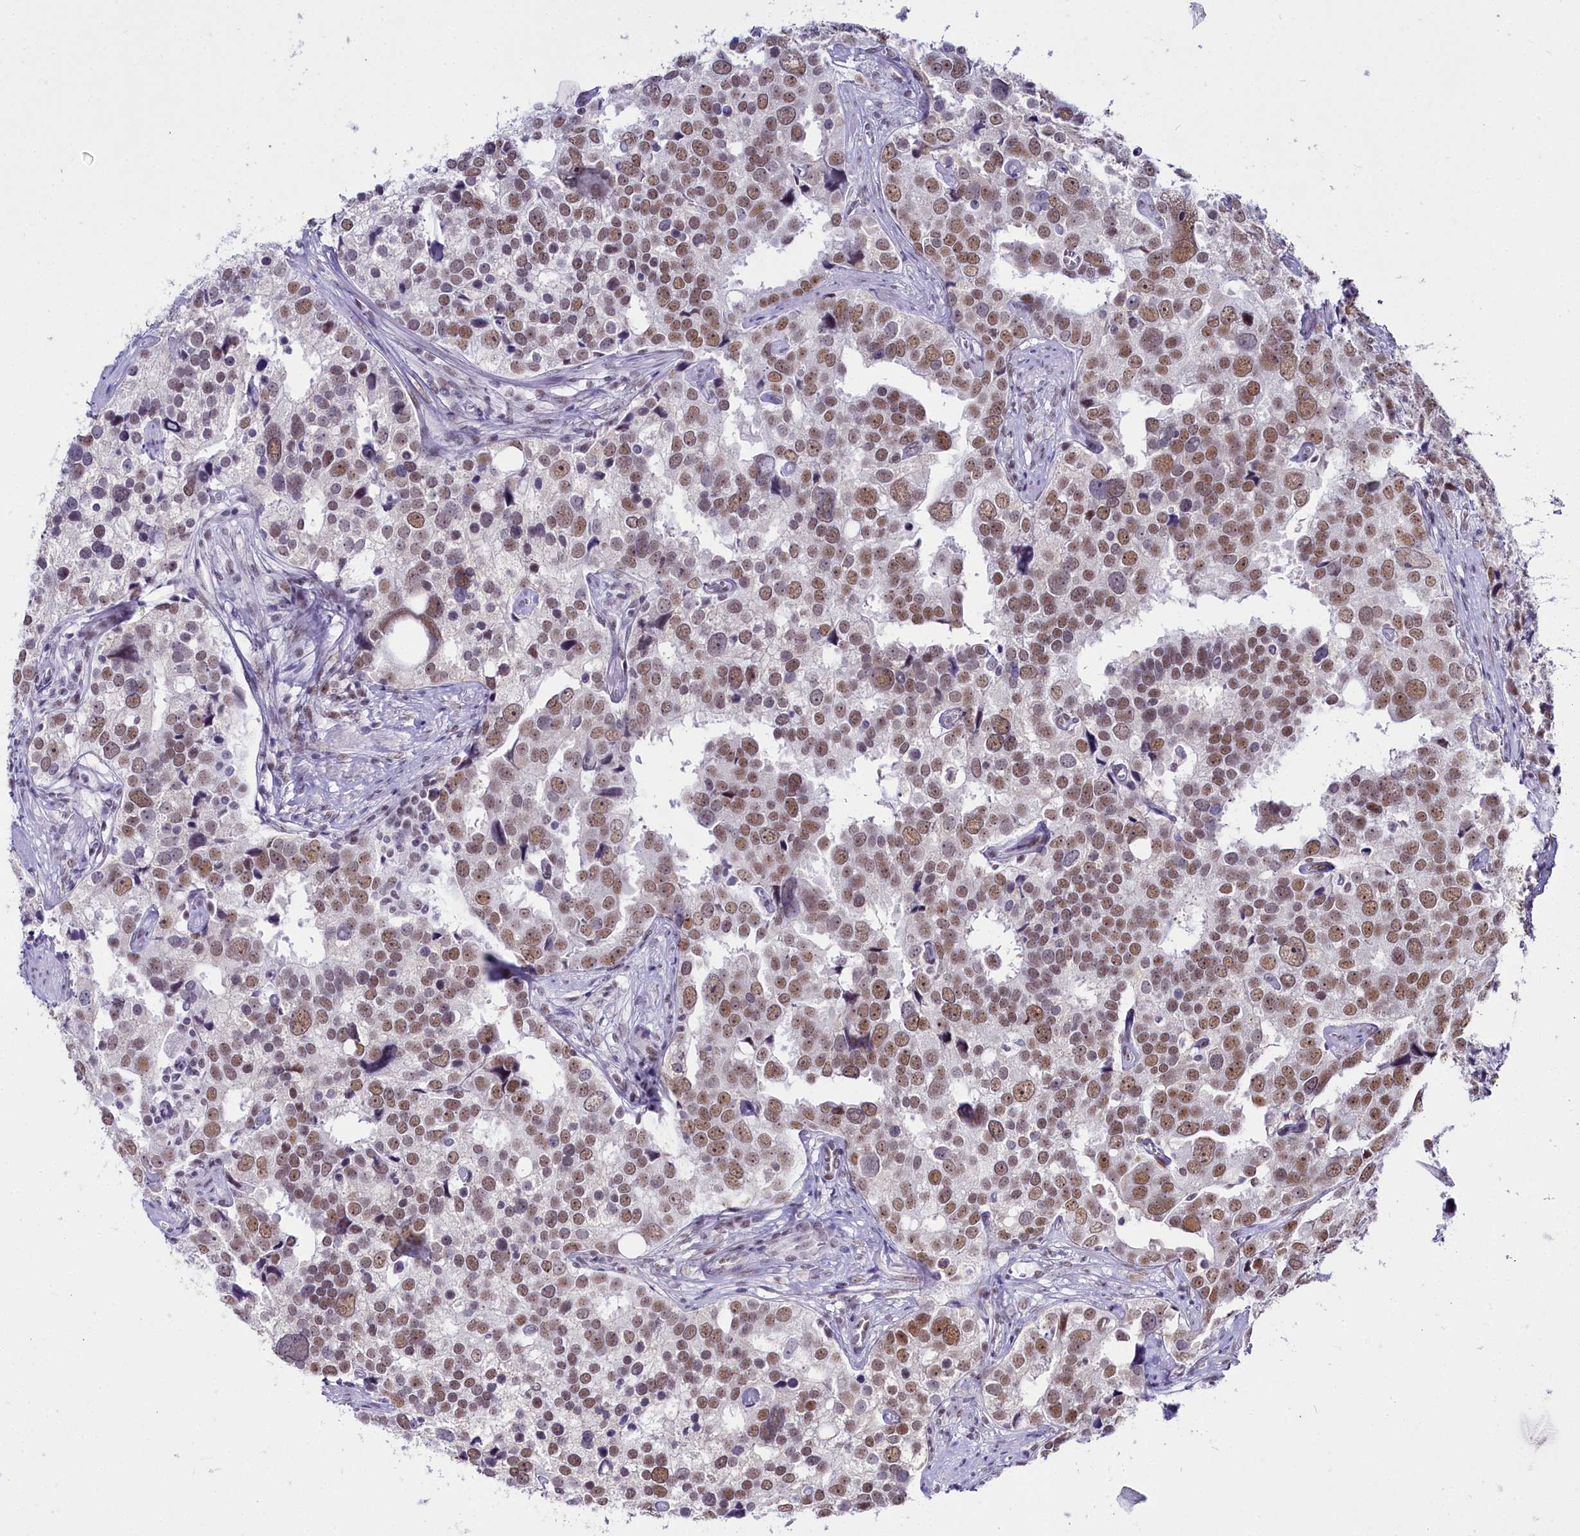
{"staining": {"intensity": "moderate", "quantity": ">75%", "location": "nuclear"}, "tissue": "prostate cancer", "cell_type": "Tumor cells", "image_type": "cancer", "snomed": [{"axis": "morphology", "description": "Adenocarcinoma, High grade"}, {"axis": "topography", "description": "Prostate"}], "caption": "Brown immunohistochemical staining in human prostate high-grade adenocarcinoma shows moderate nuclear positivity in approximately >75% of tumor cells.", "gene": "RBM12", "patient": {"sex": "male", "age": 71}}